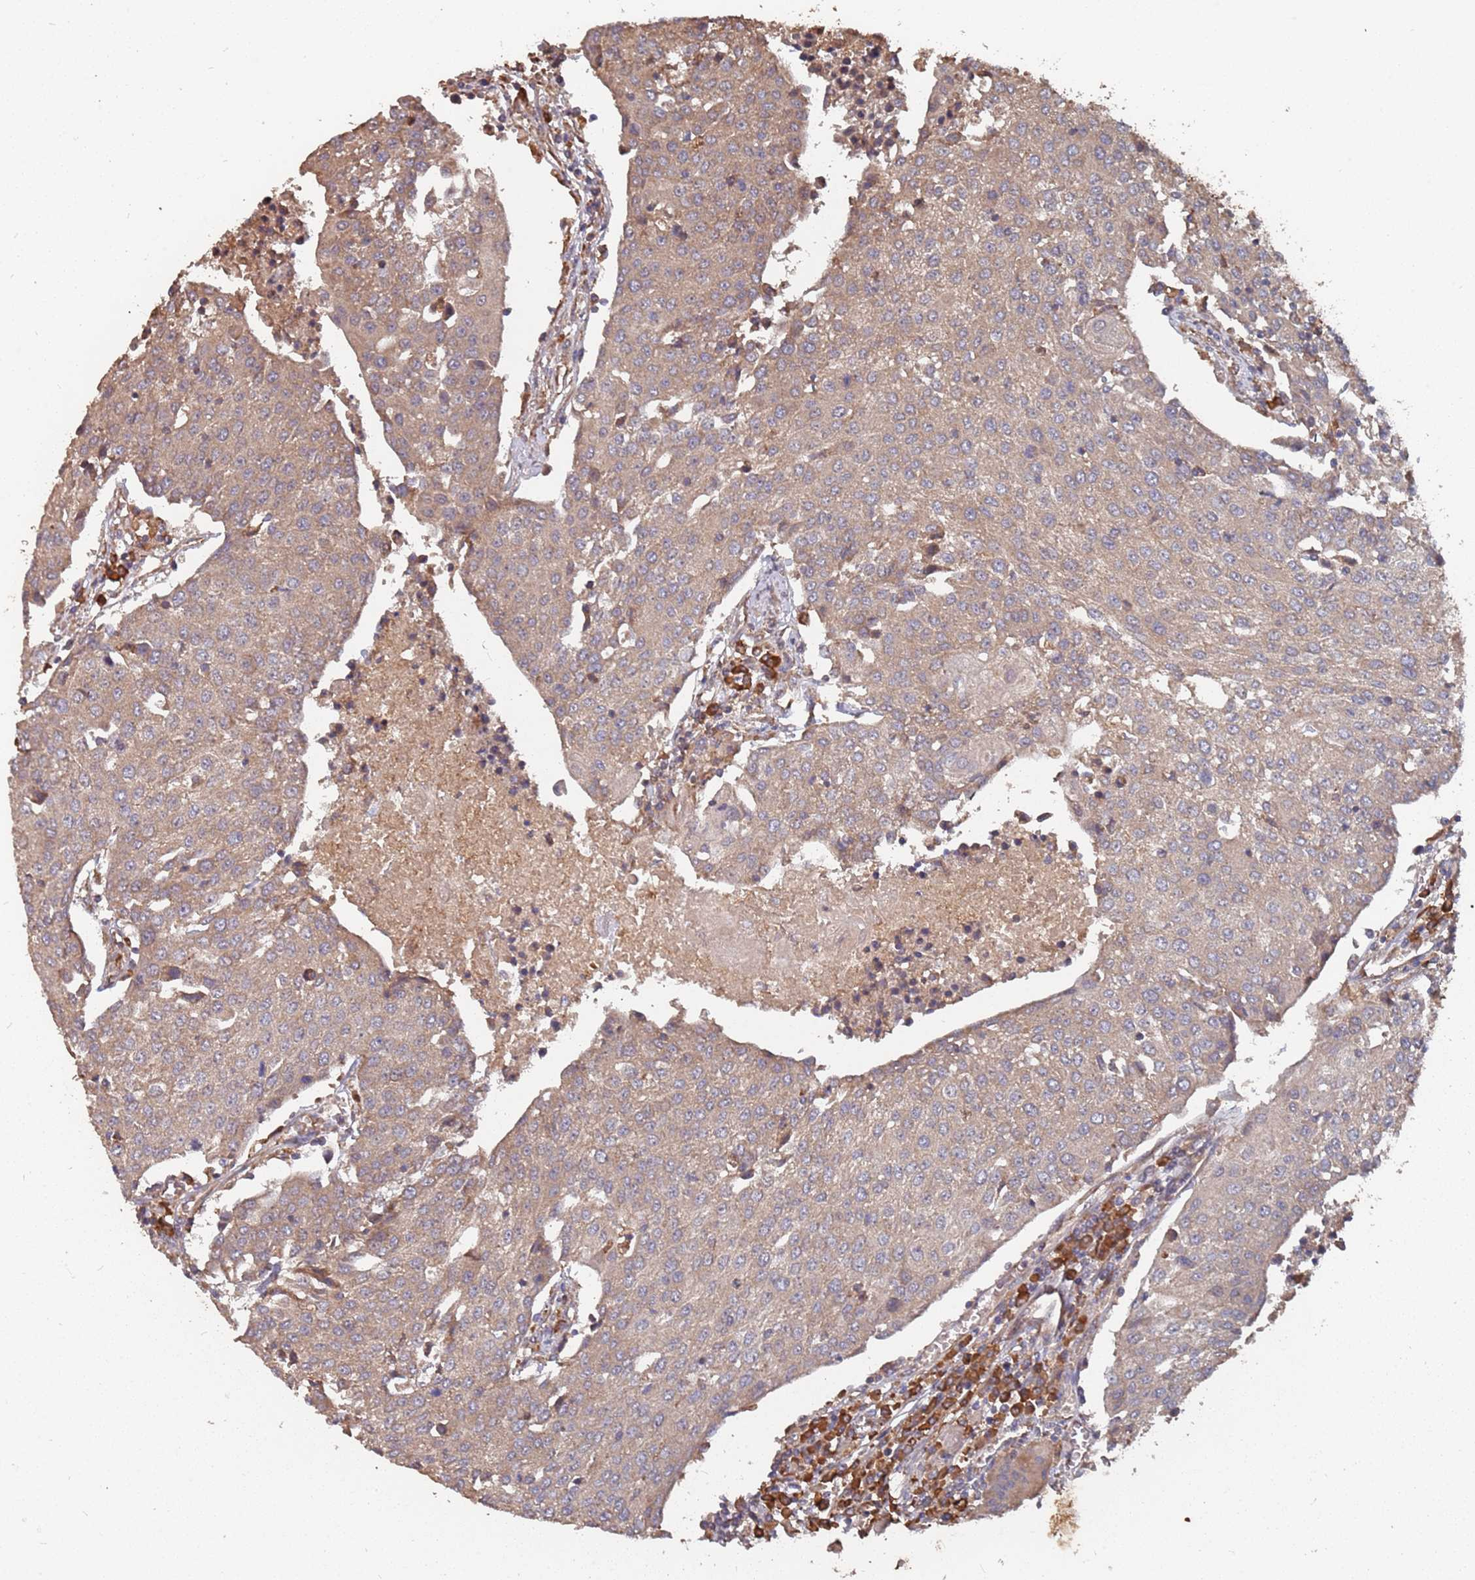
{"staining": {"intensity": "weak", "quantity": ">75%", "location": "cytoplasmic/membranous"}, "tissue": "urothelial cancer", "cell_type": "Tumor cells", "image_type": "cancer", "snomed": [{"axis": "morphology", "description": "Urothelial carcinoma, High grade"}, {"axis": "topography", "description": "Urinary bladder"}], "caption": "Urothelial cancer stained for a protein reveals weak cytoplasmic/membranous positivity in tumor cells.", "gene": "ATG5", "patient": {"sex": "female", "age": 85}}